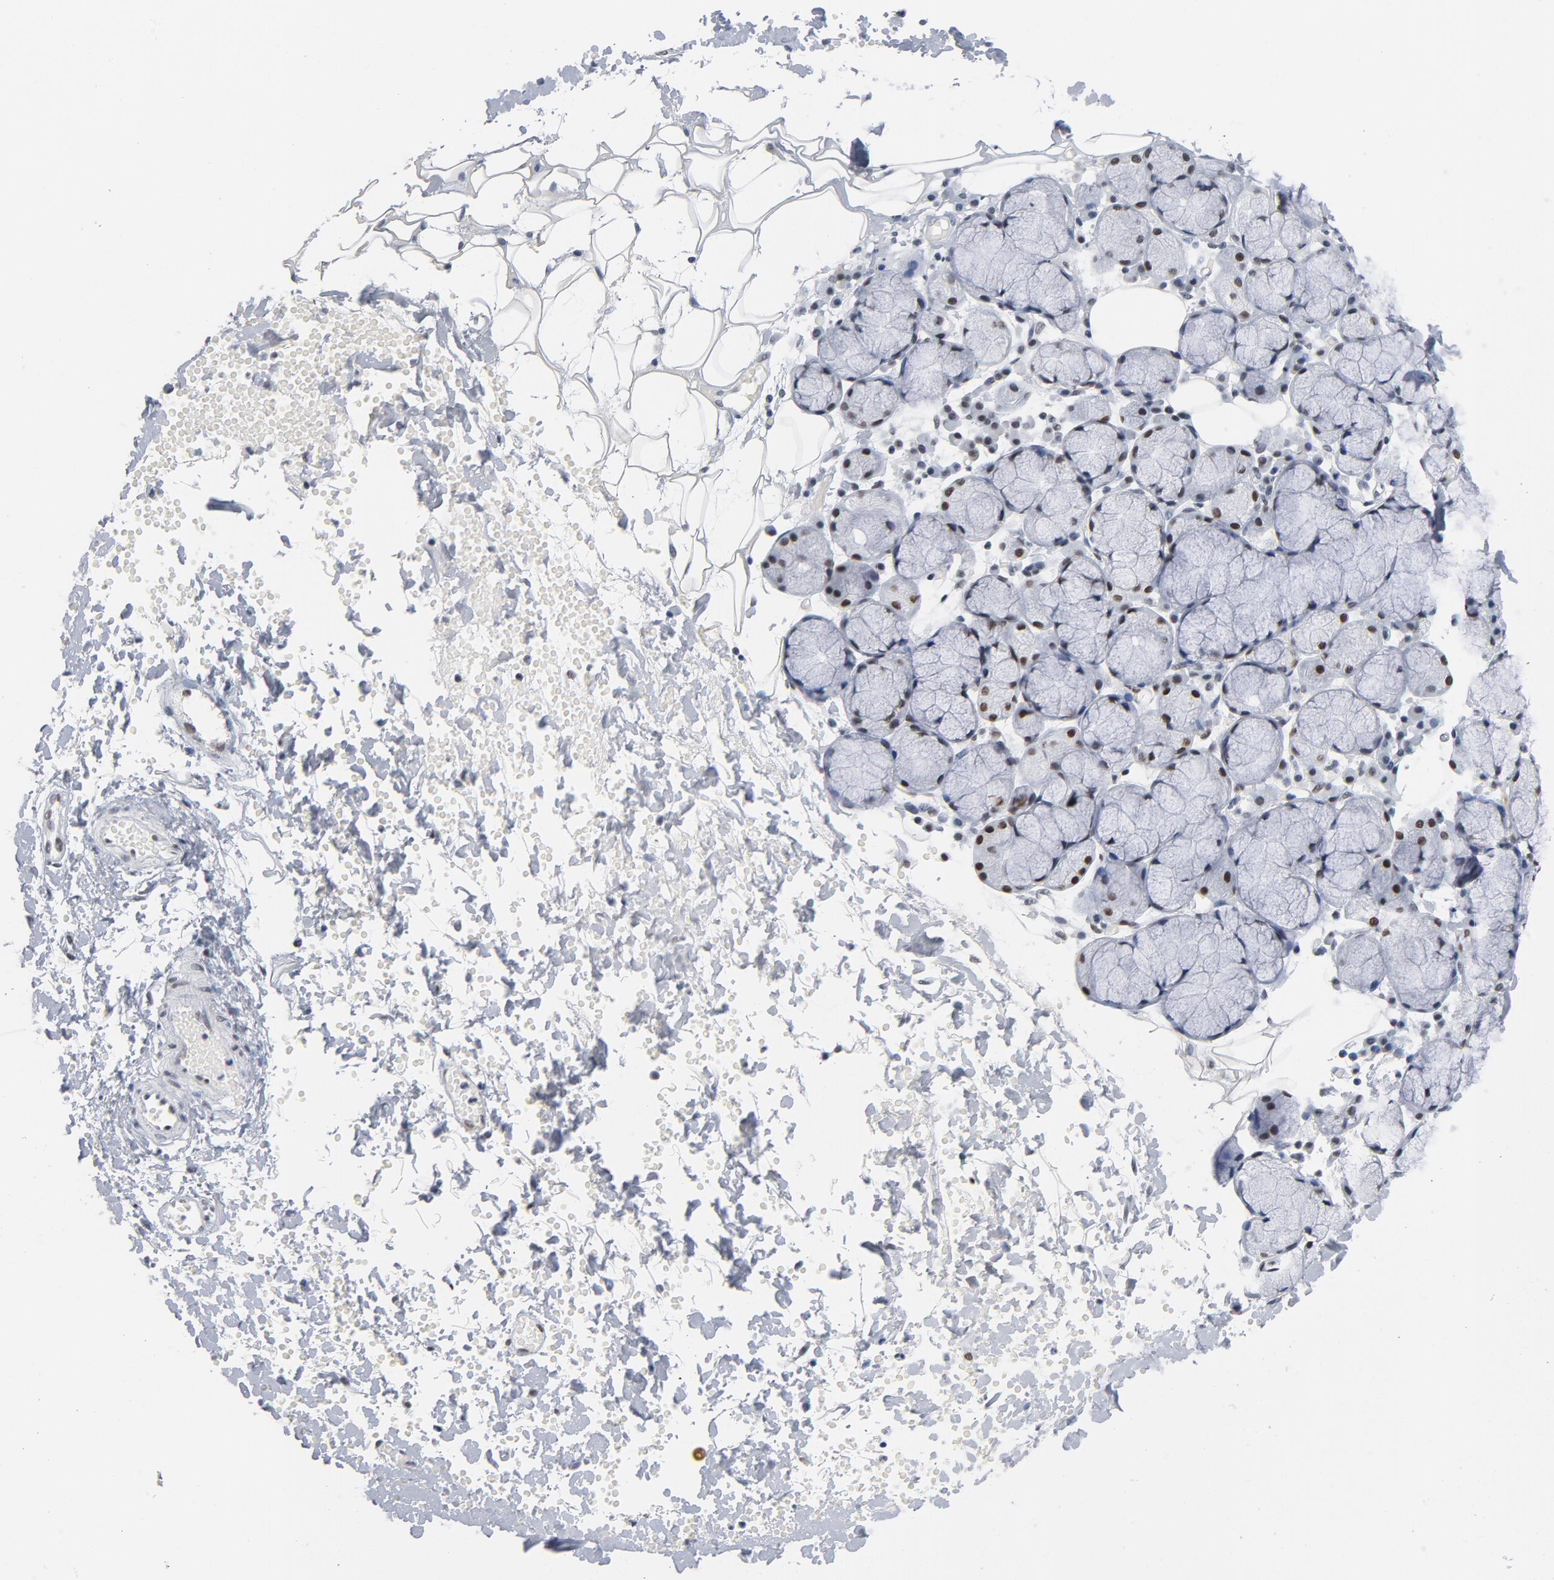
{"staining": {"intensity": "strong", "quantity": ">75%", "location": "nuclear"}, "tissue": "salivary gland", "cell_type": "Glandular cells", "image_type": "normal", "snomed": [{"axis": "morphology", "description": "Normal tissue, NOS"}, {"axis": "topography", "description": "Skeletal muscle"}, {"axis": "topography", "description": "Oral tissue"}, {"axis": "topography", "description": "Salivary gland"}, {"axis": "topography", "description": "Peripheral nerve tissue"}], "caption": "Glandular cells show strong nuclear positivity in approximately >75% of cells in benign salivary gland. The protein of interest is stained brown, and the nuclei are stained in blue (DAB IHC with brightfield microscopy, high magnification).", "gene": "CSTF2", "patient": {"sex": "male", "age": 54}}